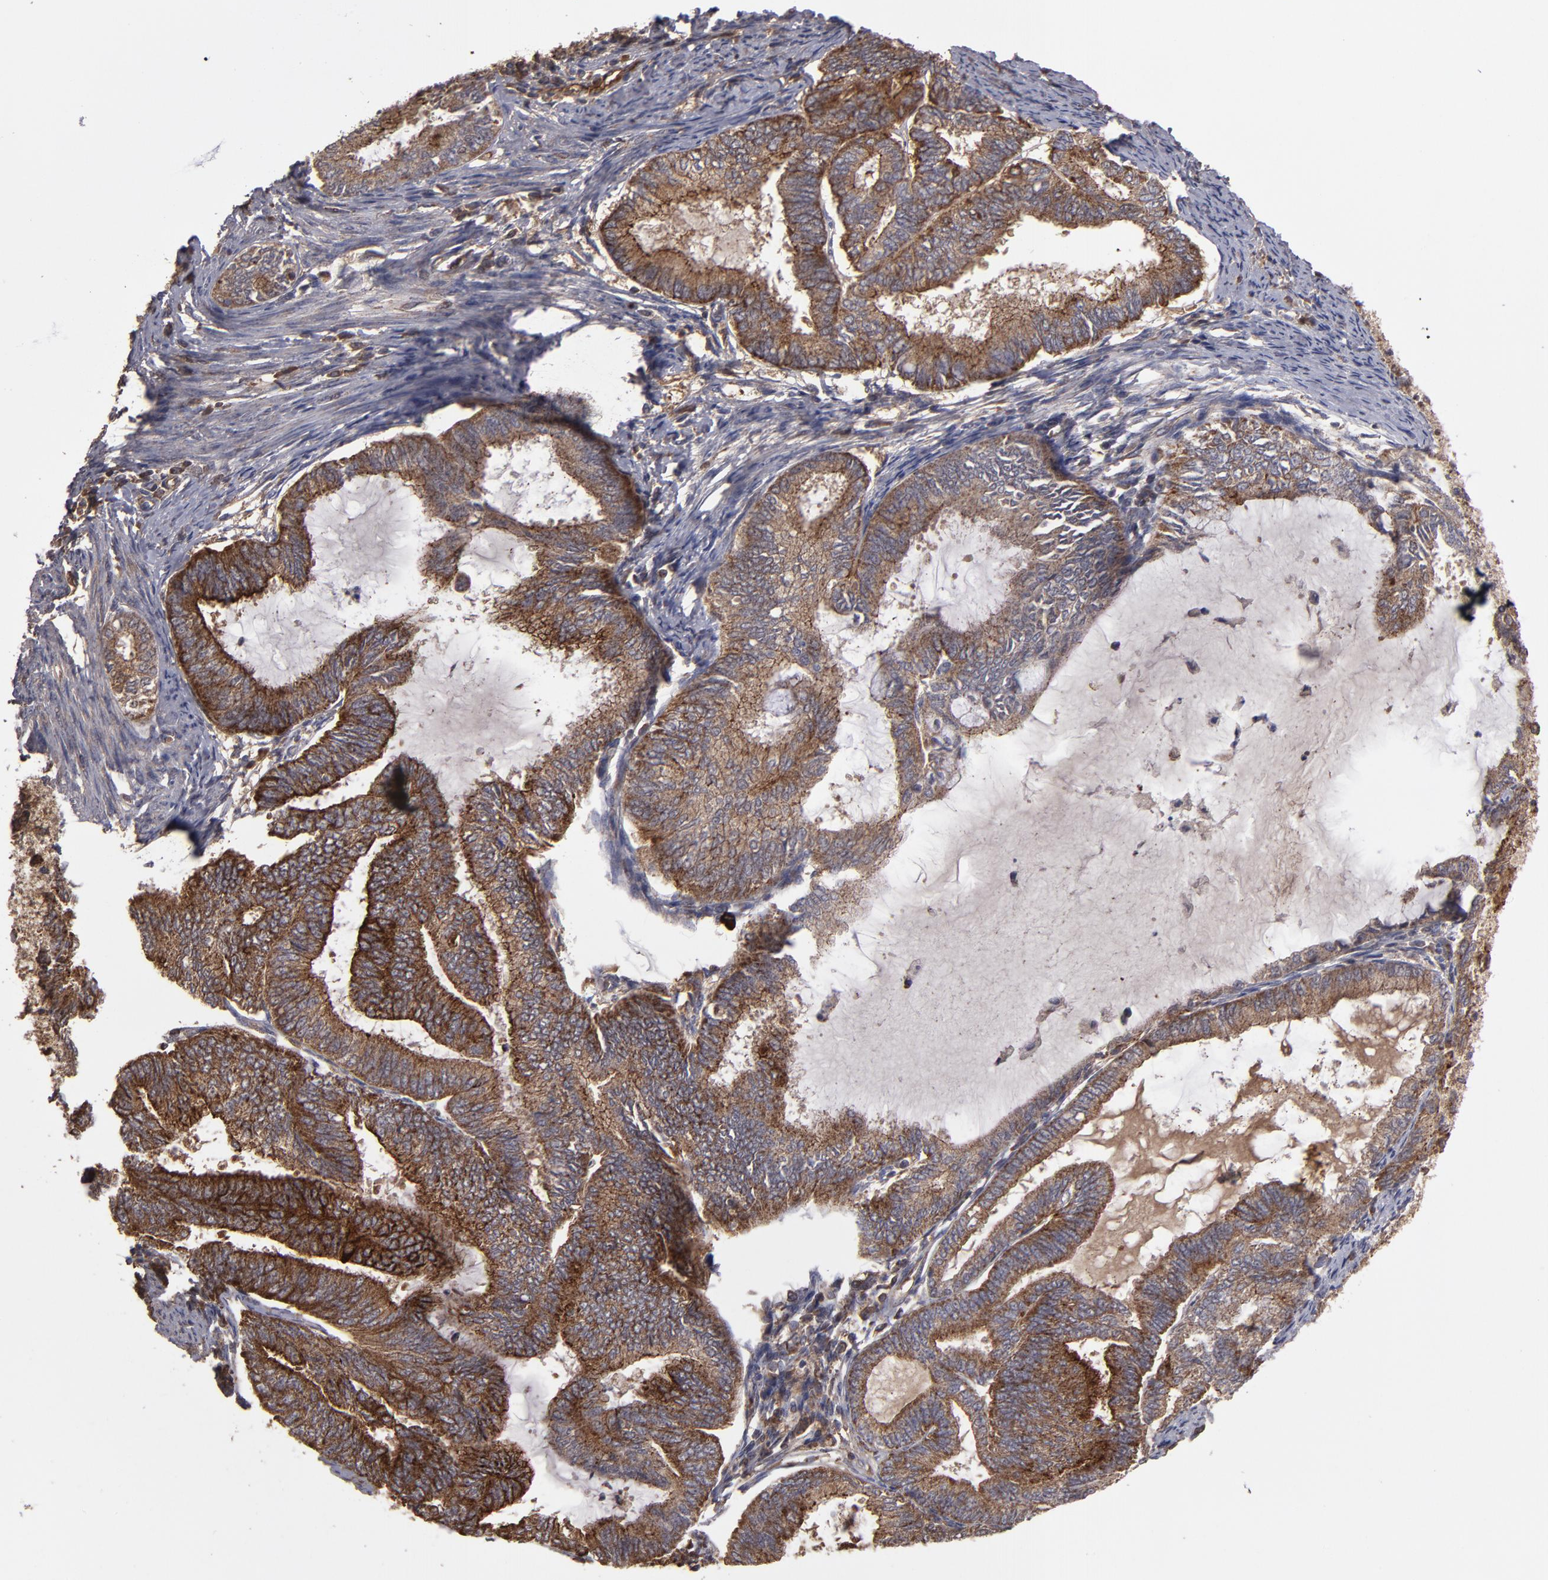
{"staining": {"intensity": "strong", "quantity": ">75%", "location": "cytoplasmic/membranous"}, "tissue": "endometrial cancer", "cell_type": "Tumor cells", "image_type": "cancer", "snomed": [{"axis": "morphology", "description": "Adenocarcinoma, NOS"}, {"axis": "topography", "description": "Endometrium"}], "caption": "Immunohistochemistry (IHC) staining of adenocarcinoma (endometrial), which displays high levels of strong cytoplasmic/membranous staining in about >75% of tumor cells indicating strong cytoplasmic/membranous protein staining. The staining was performed using DAB (3,3'-diaminobenzidine) (brown) for protein detection and nuclei were counterstained in hematoxylin (blue).", "gene": "RPS6KA6", "patient": {"sex": "female", "age": 86}}